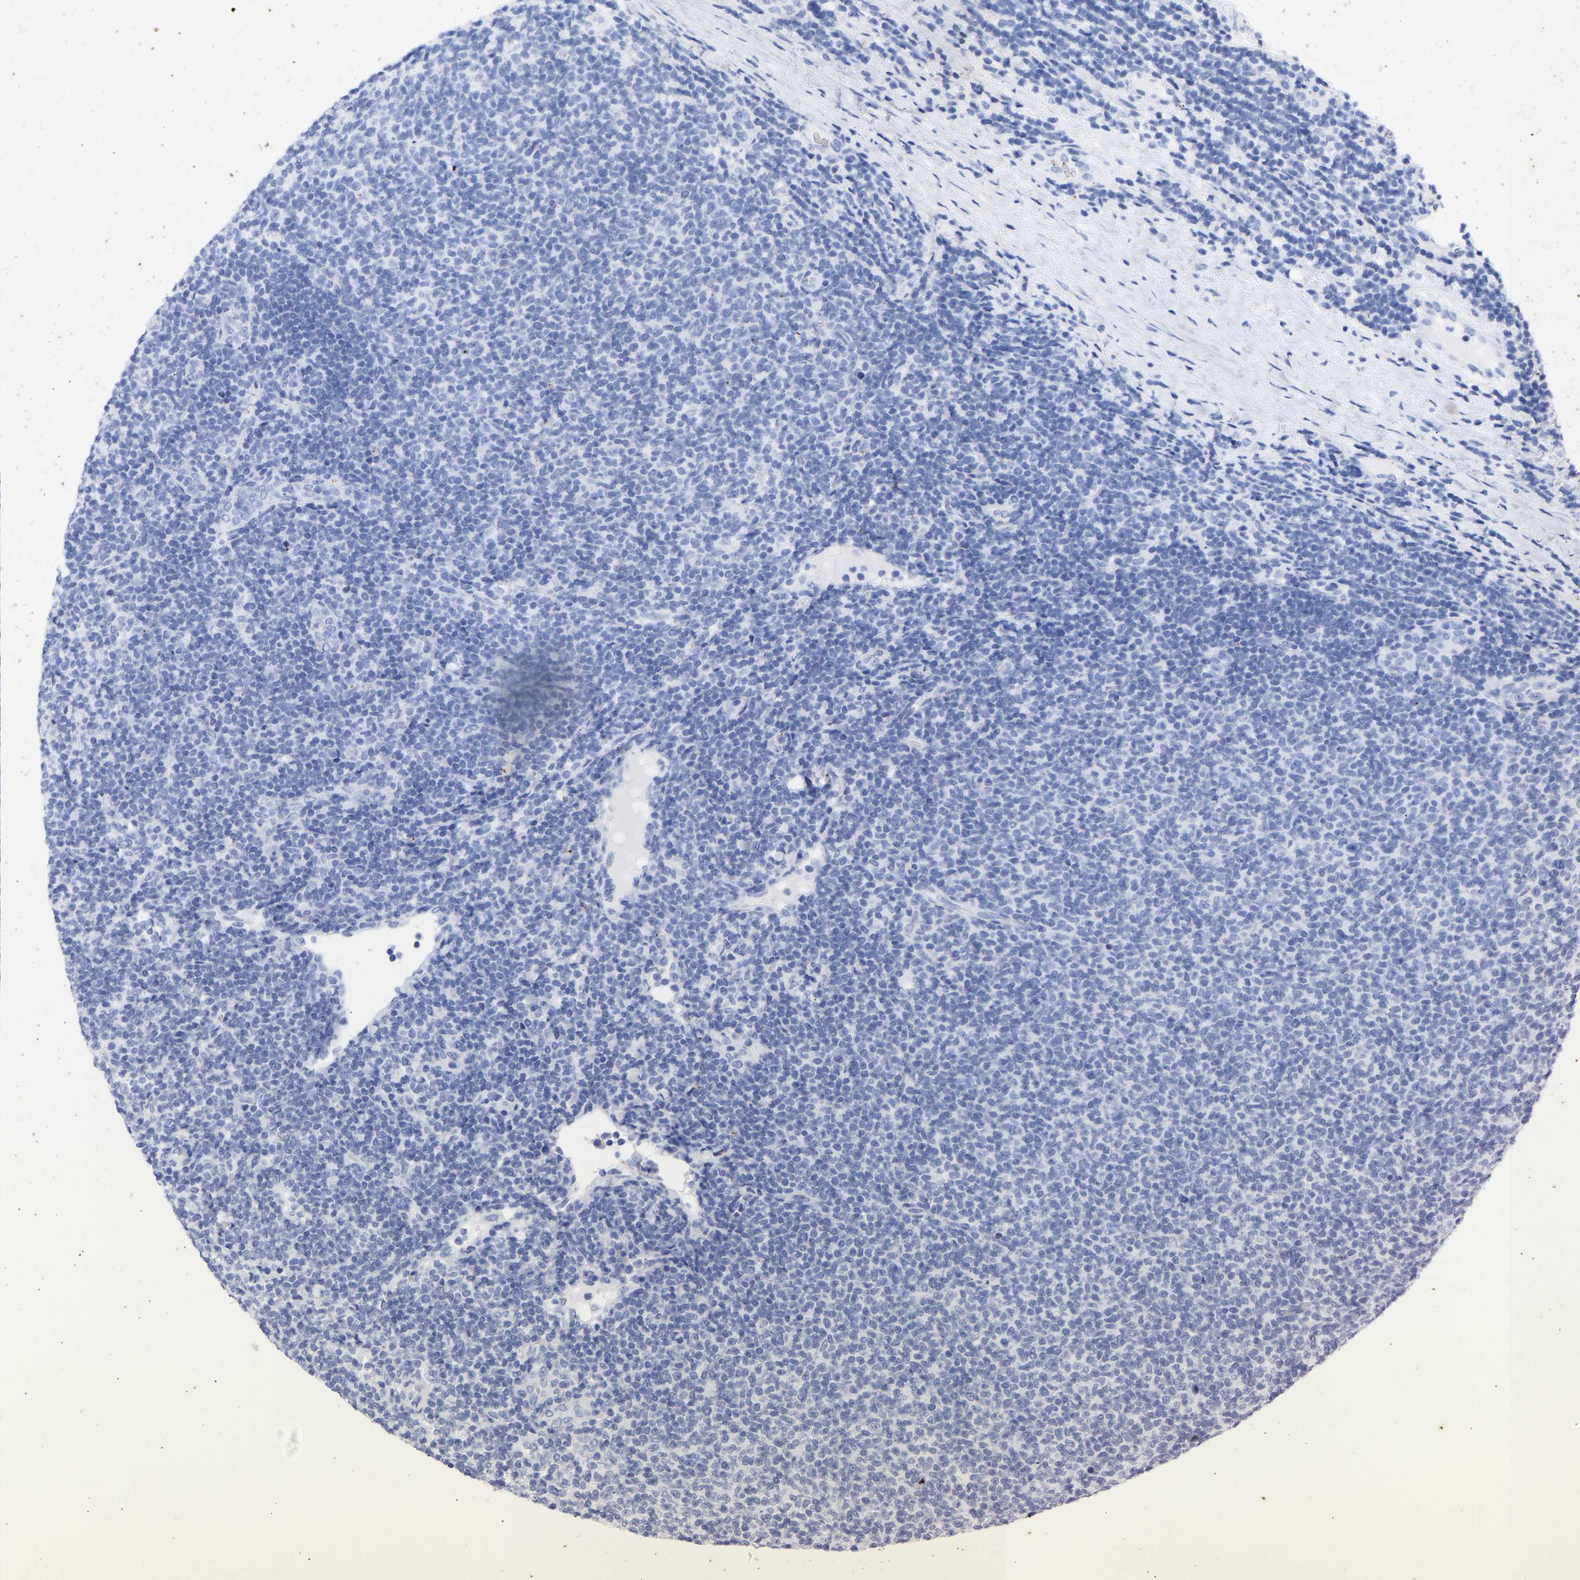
{"staining": {"intensity": "negative", "quantity": "none", "location": "none"}, "tissue": "lymphoma", "cell_type": "Tumor cells", "image_type": "cancer", "snomed": [{"axis": "morphology", "description": "Malignant lymphoma, non-Hodgkin's type, Low grade"}, {"axis": "topography", "description": "Lymph node"}], "caption": "Immunohistochemistry (IHC) image of human malignant lymphoma, non-Hodgkin's type (low-grade) stained for a protein (brown), which displays no positivity in tumor cells. (DAB immunohistochemistry (IHC) with hematoxylin counter stain).", "gene": "KRT1", "patient": {"sex": "male", "age": 66}}